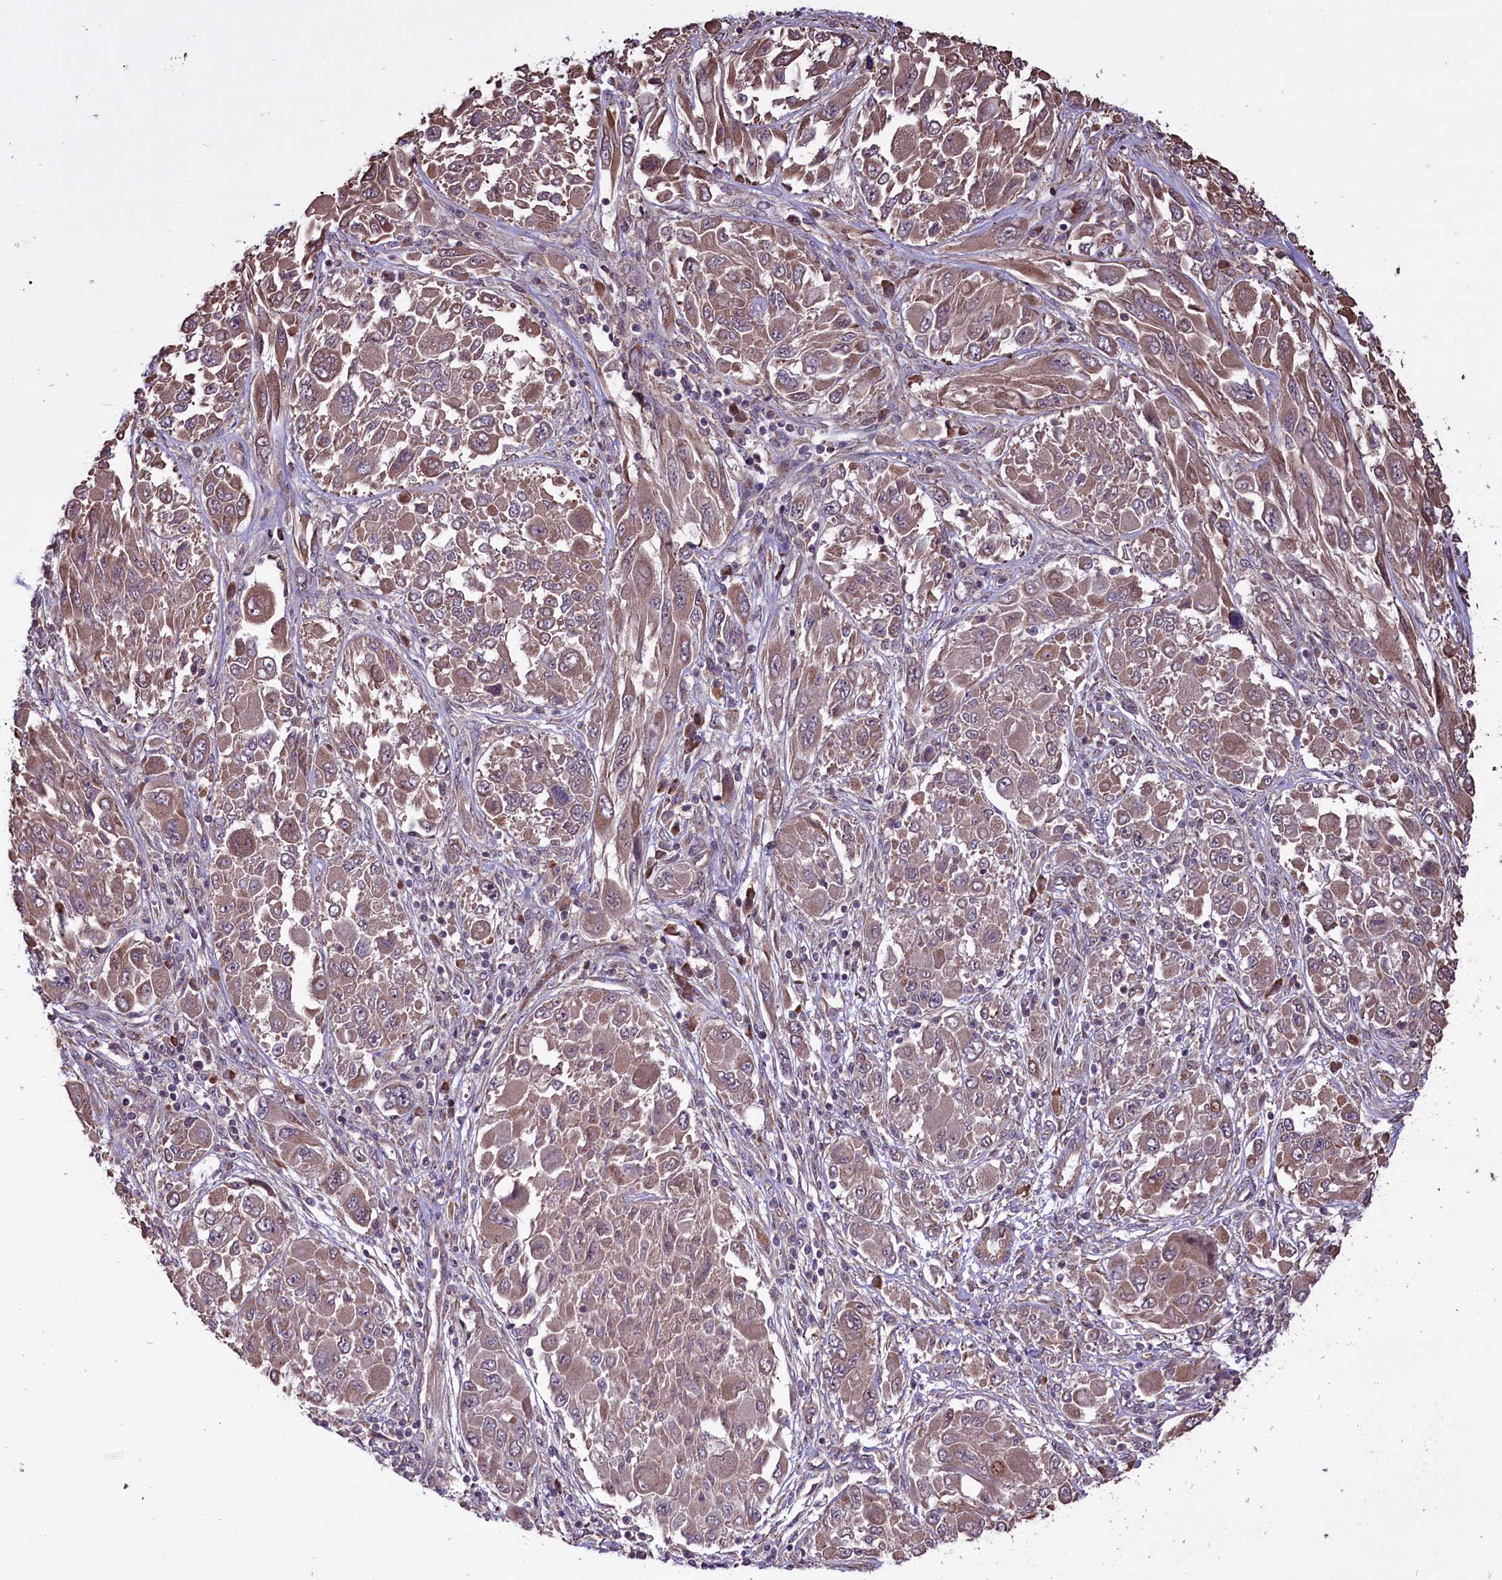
{"staining": {"intensity": "weak", "quantity": ">75%", "location": "cytoplasmic/membranous"}, "tissue": "melanoma", "cell_type": "Tumor cells", "image_type": "cancer", "snomed": [{"axis": "morphology", "description": "Malignant melanoma, NOS"}, {"axis": "topography", "description": "Skin"}], "caption": "Protein staining reveals weak cytoplasmic/membranous positivity in approximately >75% of tumor cells in melanoma.", "gene": "HDAC5", "patient": {"sex": "female", "age": 91}}